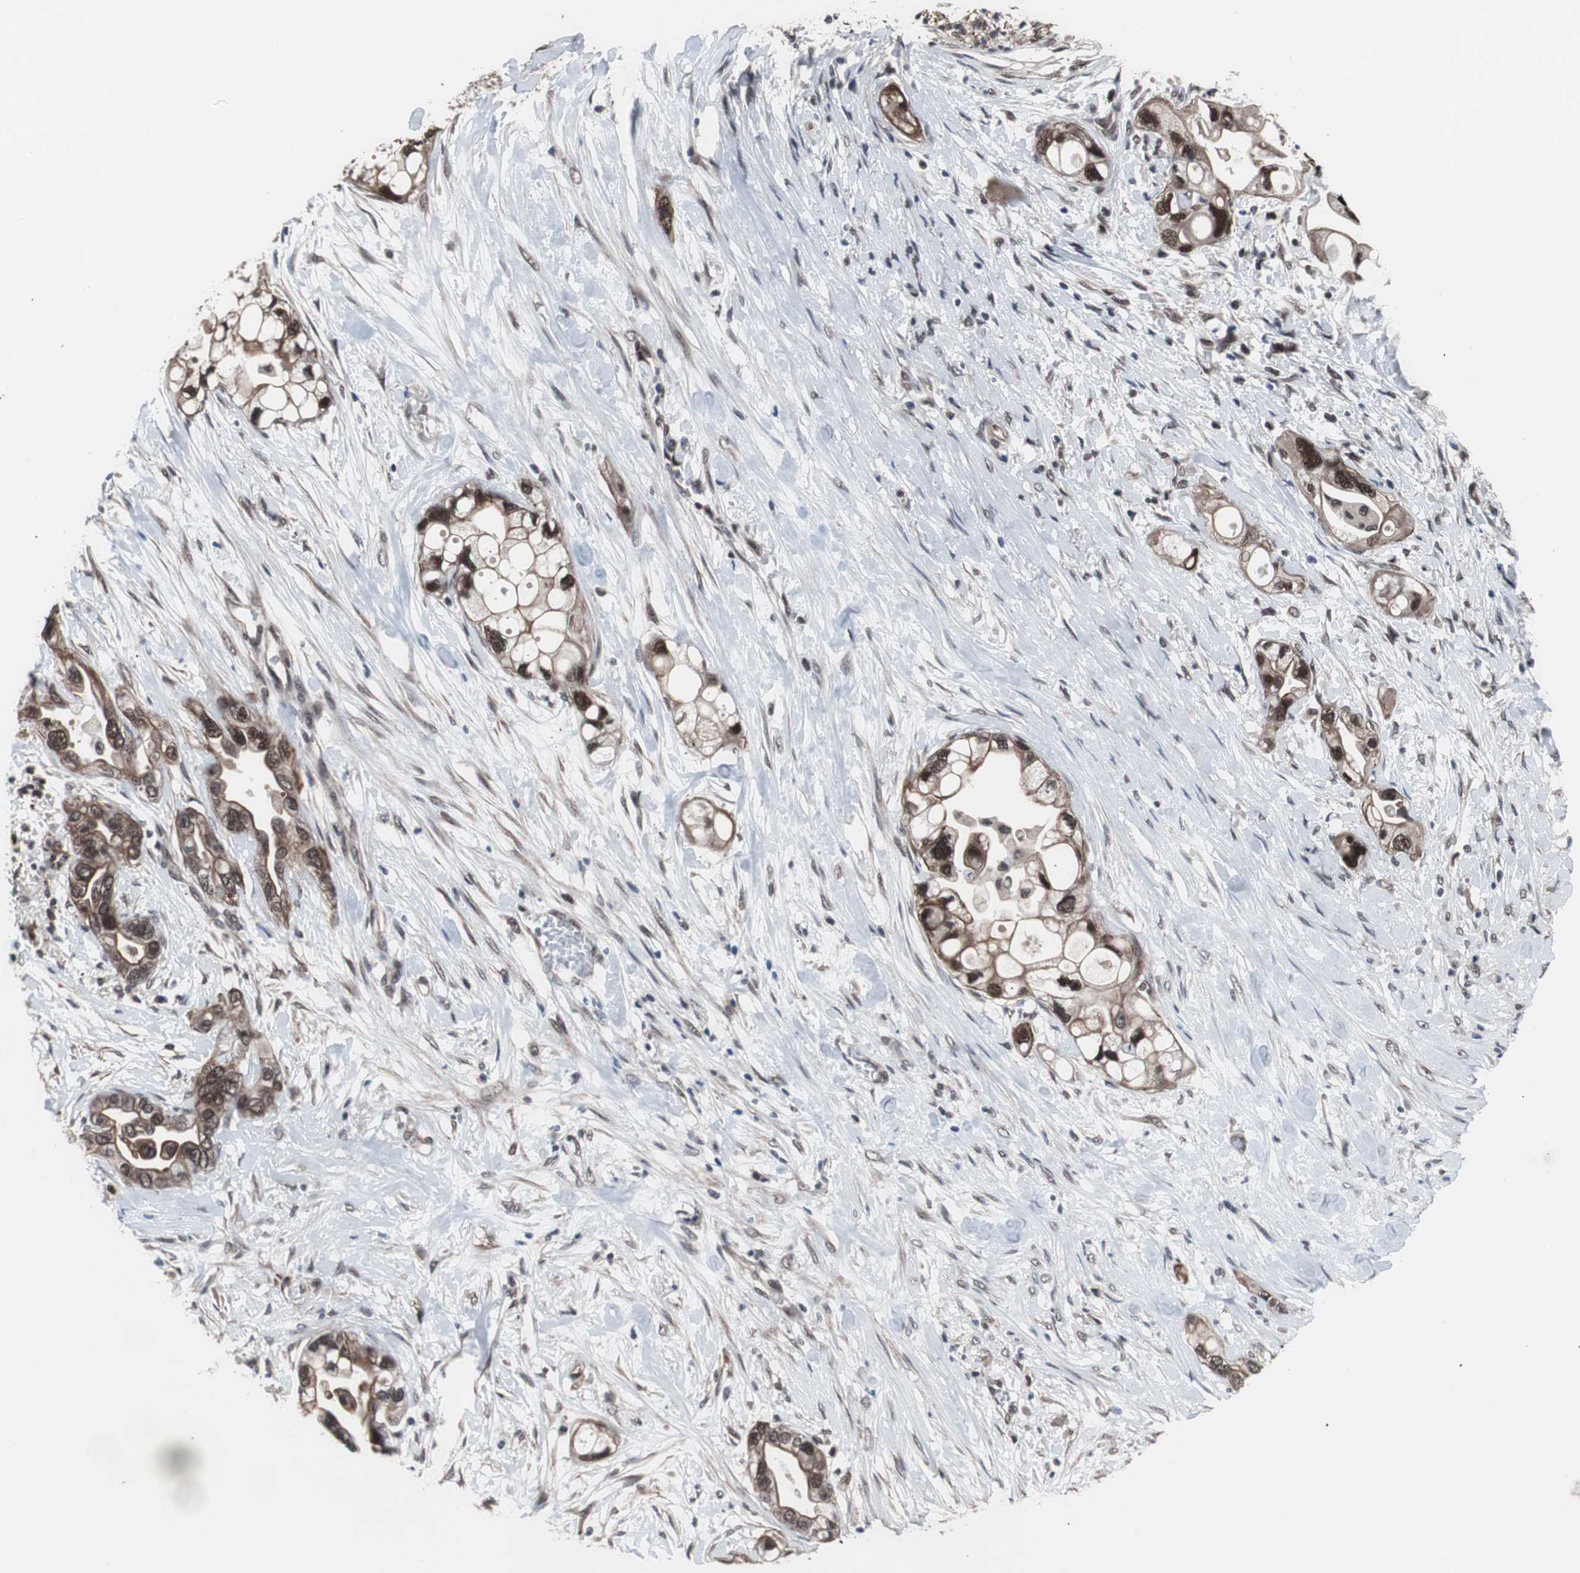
{"staining": {"intensity": "strong", "quantity": ">75%", "location": "cytoplasmic/membranous,nuclear"}, "tissue": "pancreatic cancer", "cell_type": "Tumor cells", "image_type": "cancer", "snomed": [{"axis": "morphology", "description": "Adenocarcinoma, NOS"}, {"axis": "topography", "description": "Pancreas"}], "caption": "Immunohistochemistry (IHC) (DAB (3,3'-diaminobenzidine)) staining of pancreatic cancer reveals strong cytoplasmic/membranous and nuclear protein positivity in approximately >75% of tumor cells.", "gene": "GTF2F2", "patient": {"sex": "female", "age": 77}}